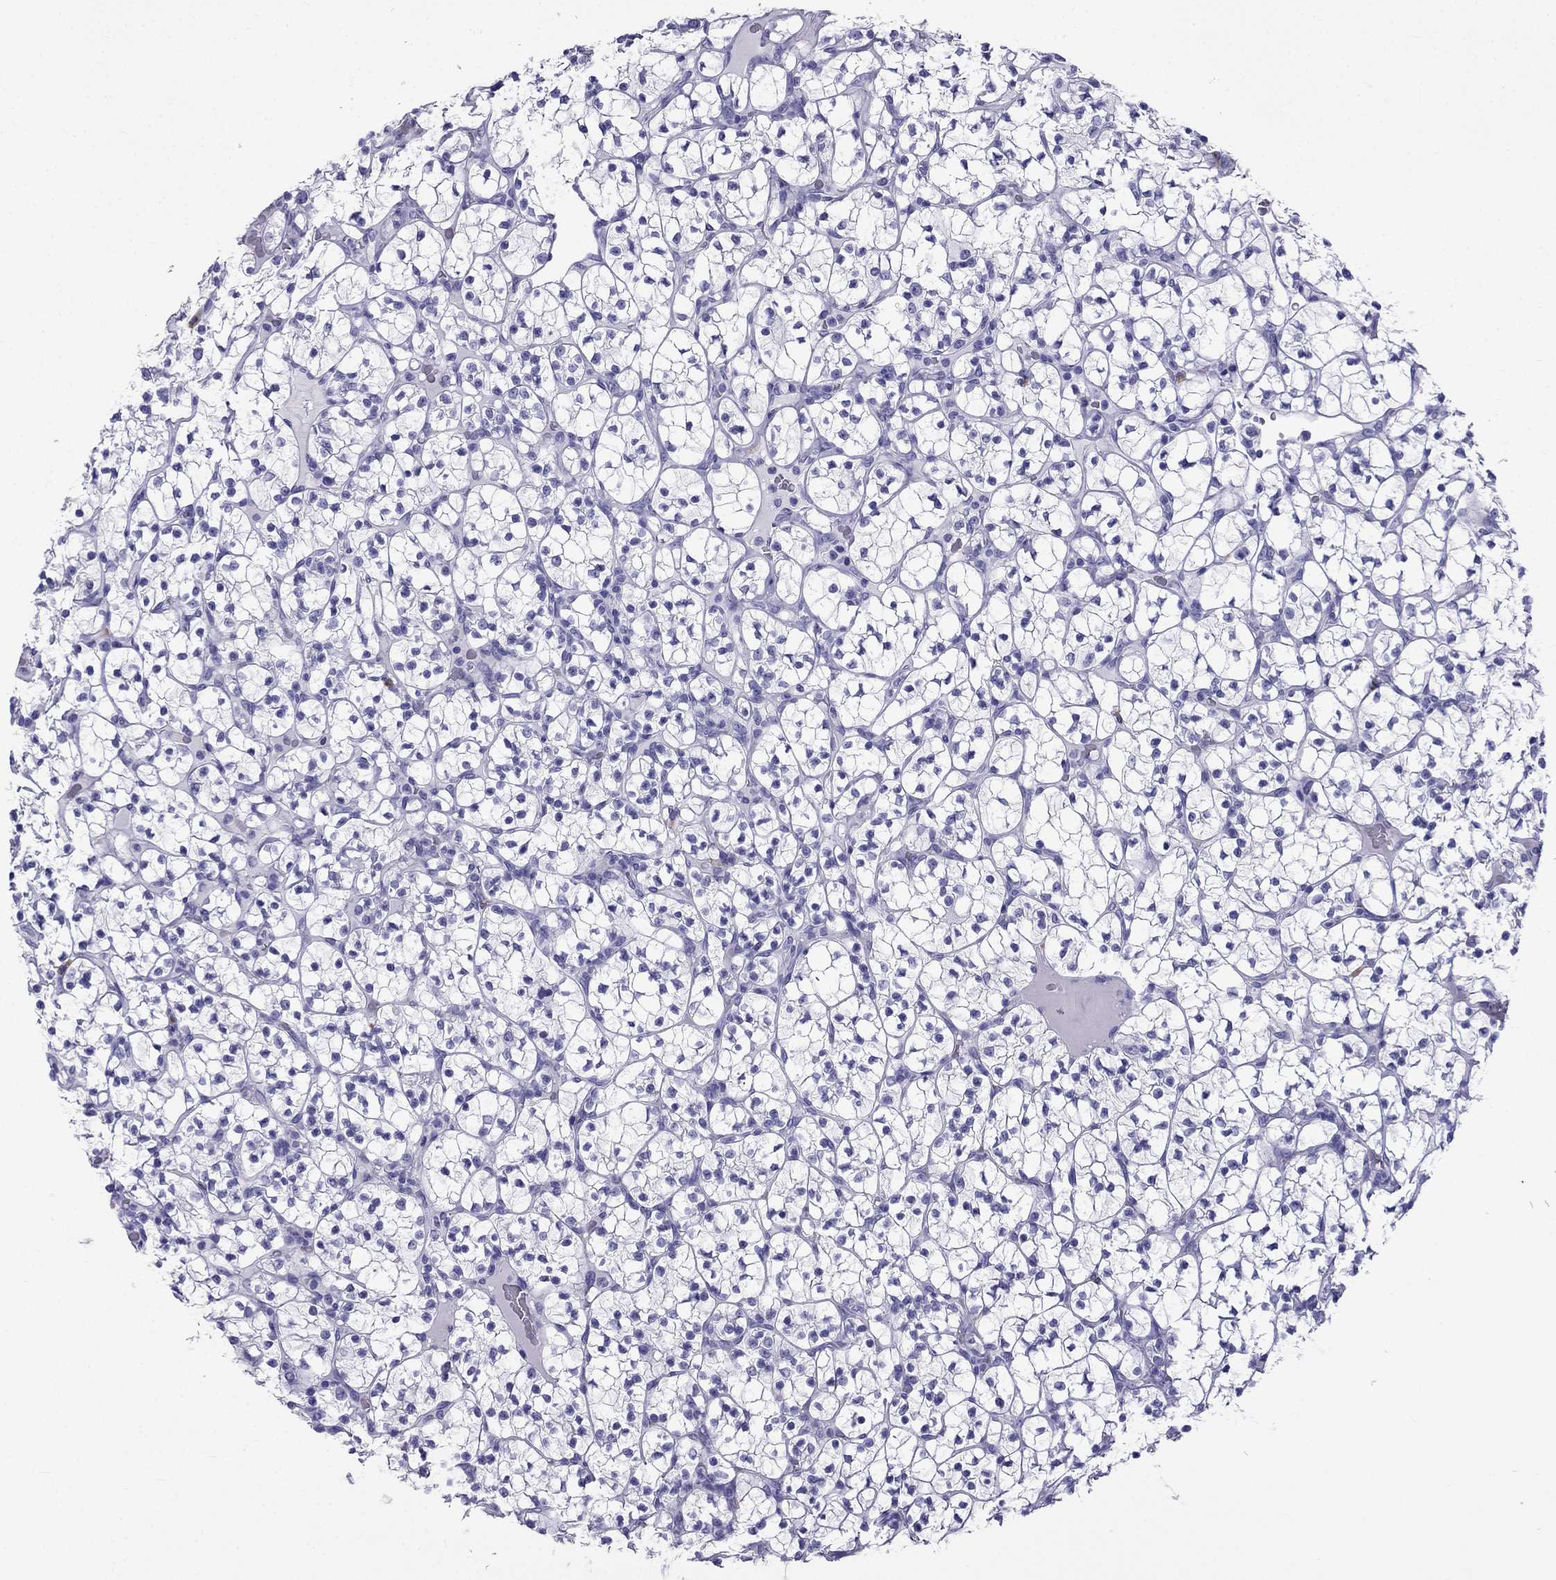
{"staining": {"intensity": "negative", "quantity": "none", "location": "none"}, "tissue": "renal cancer", "cell_type": "Tumor cells", "image_type": "cancer", "snomed": [{"axis": "morphology", "description": "Adenocarcinoma, NOS"}, {"axis": "topography", "description": "Kidney"}], "caption": "Immunohistochemistry of renal cancer (adenocarcinoma) shows no staining in tumor cells. (Stains: DAB (3,3'-diaminobenzidine) IHC with hematoxylin counter stain, Microscopy: brightfield microscopy at high magnification).", "gene": "ARR3", "patient": {"sex": "female", "age": 89}}